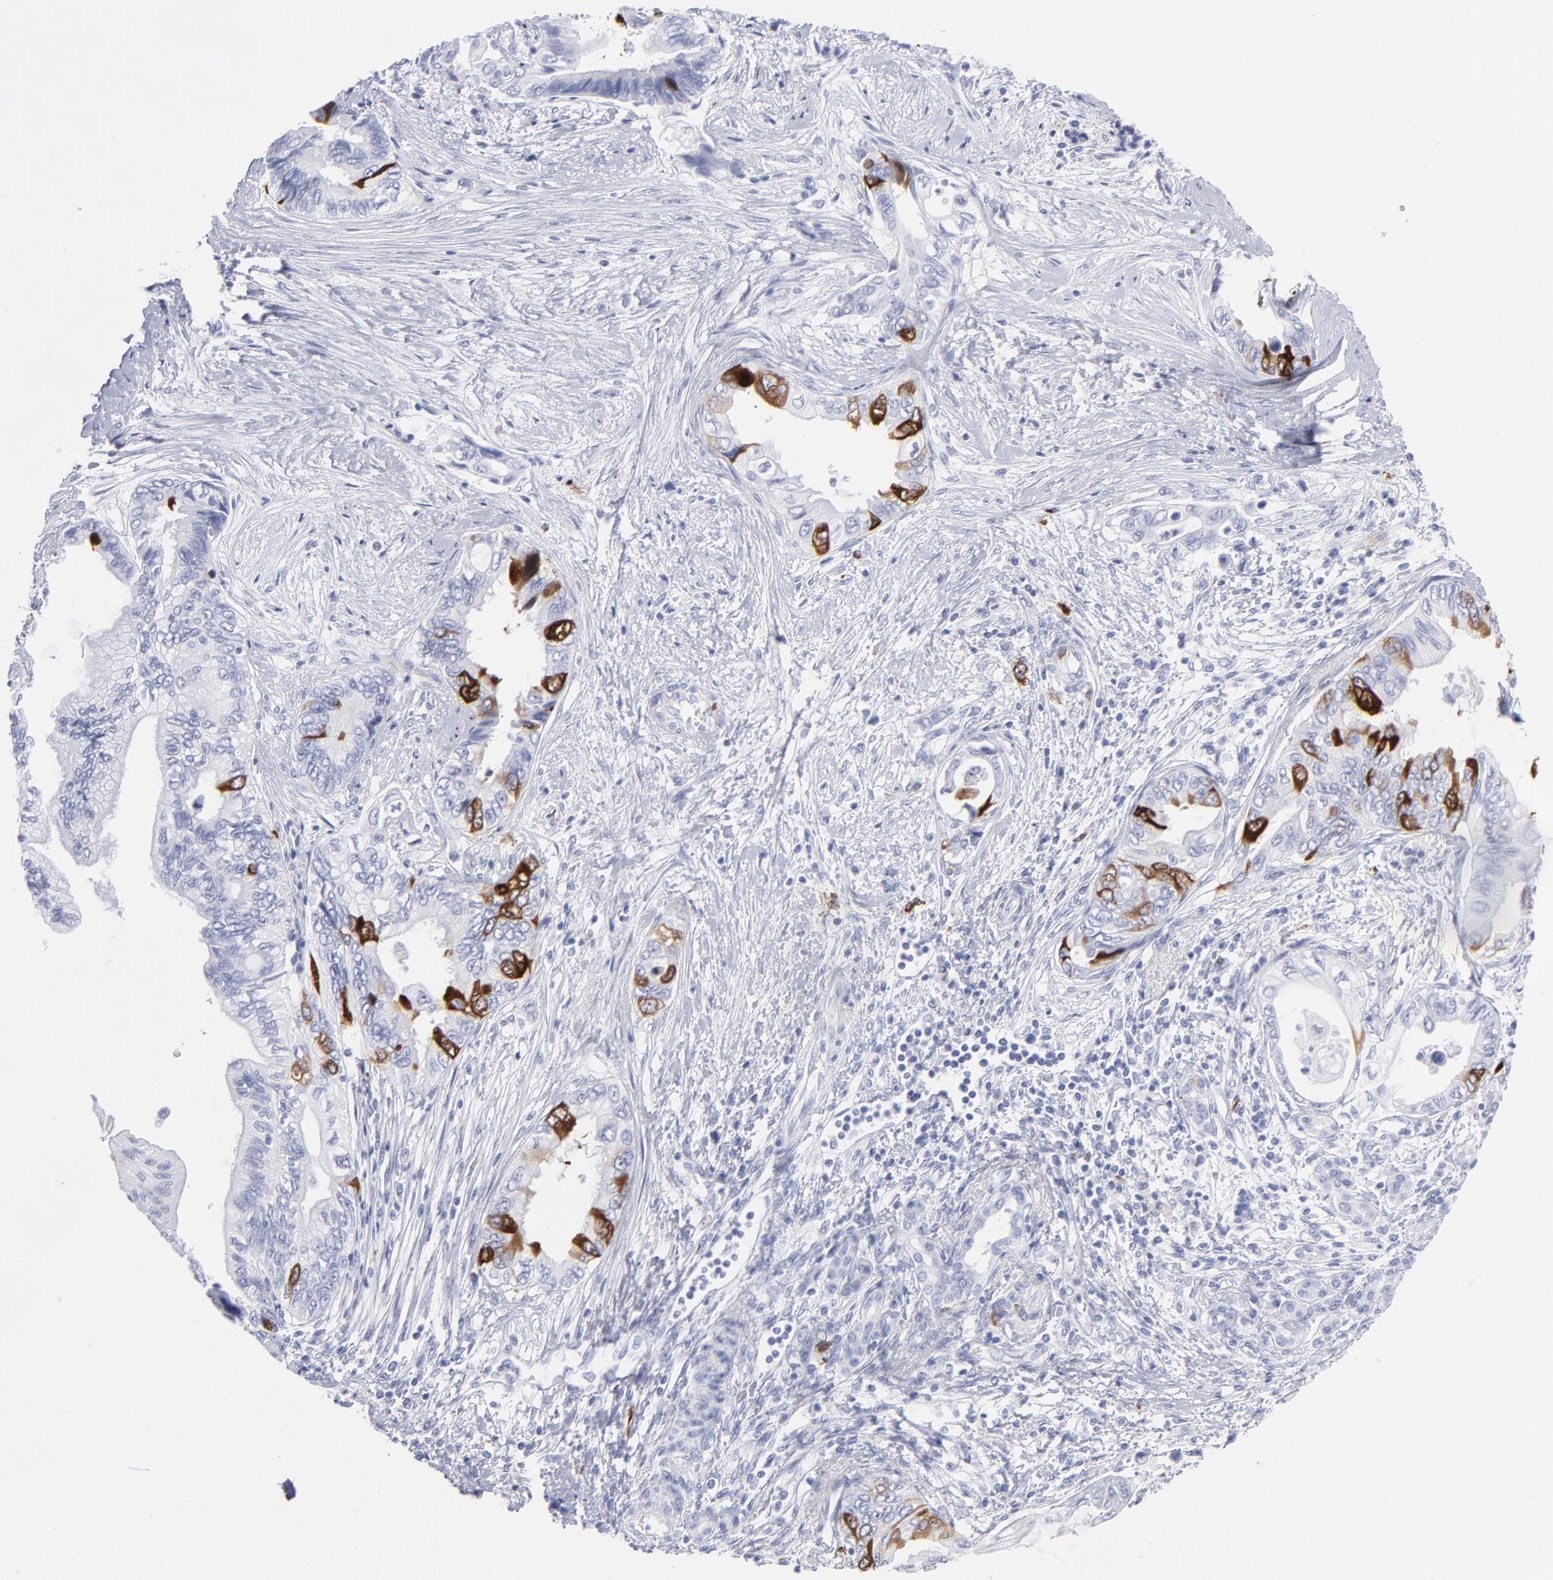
{"staining": {"intensity": "strong", "quantity": "<25%", "location": "cytoplasmic/membranous"}, "tissue": "pancreatic cancer", "cell_type": "Tumor cells", "image_type": "cancer", "snomed": [{"axis": "morphology", "description": "Adenocarcinoma, NOS"}, {"axis": "topography", "description": "Pancreas"}], "caption": "This is an image of IHC staining of pancreatic cancer (adenocarcinoma), which shows strong positivity in the cytoplasmic/membranous of tumor cells.", "gene": "CCNB1", "patient": {"sex": "female", "age": 66}}